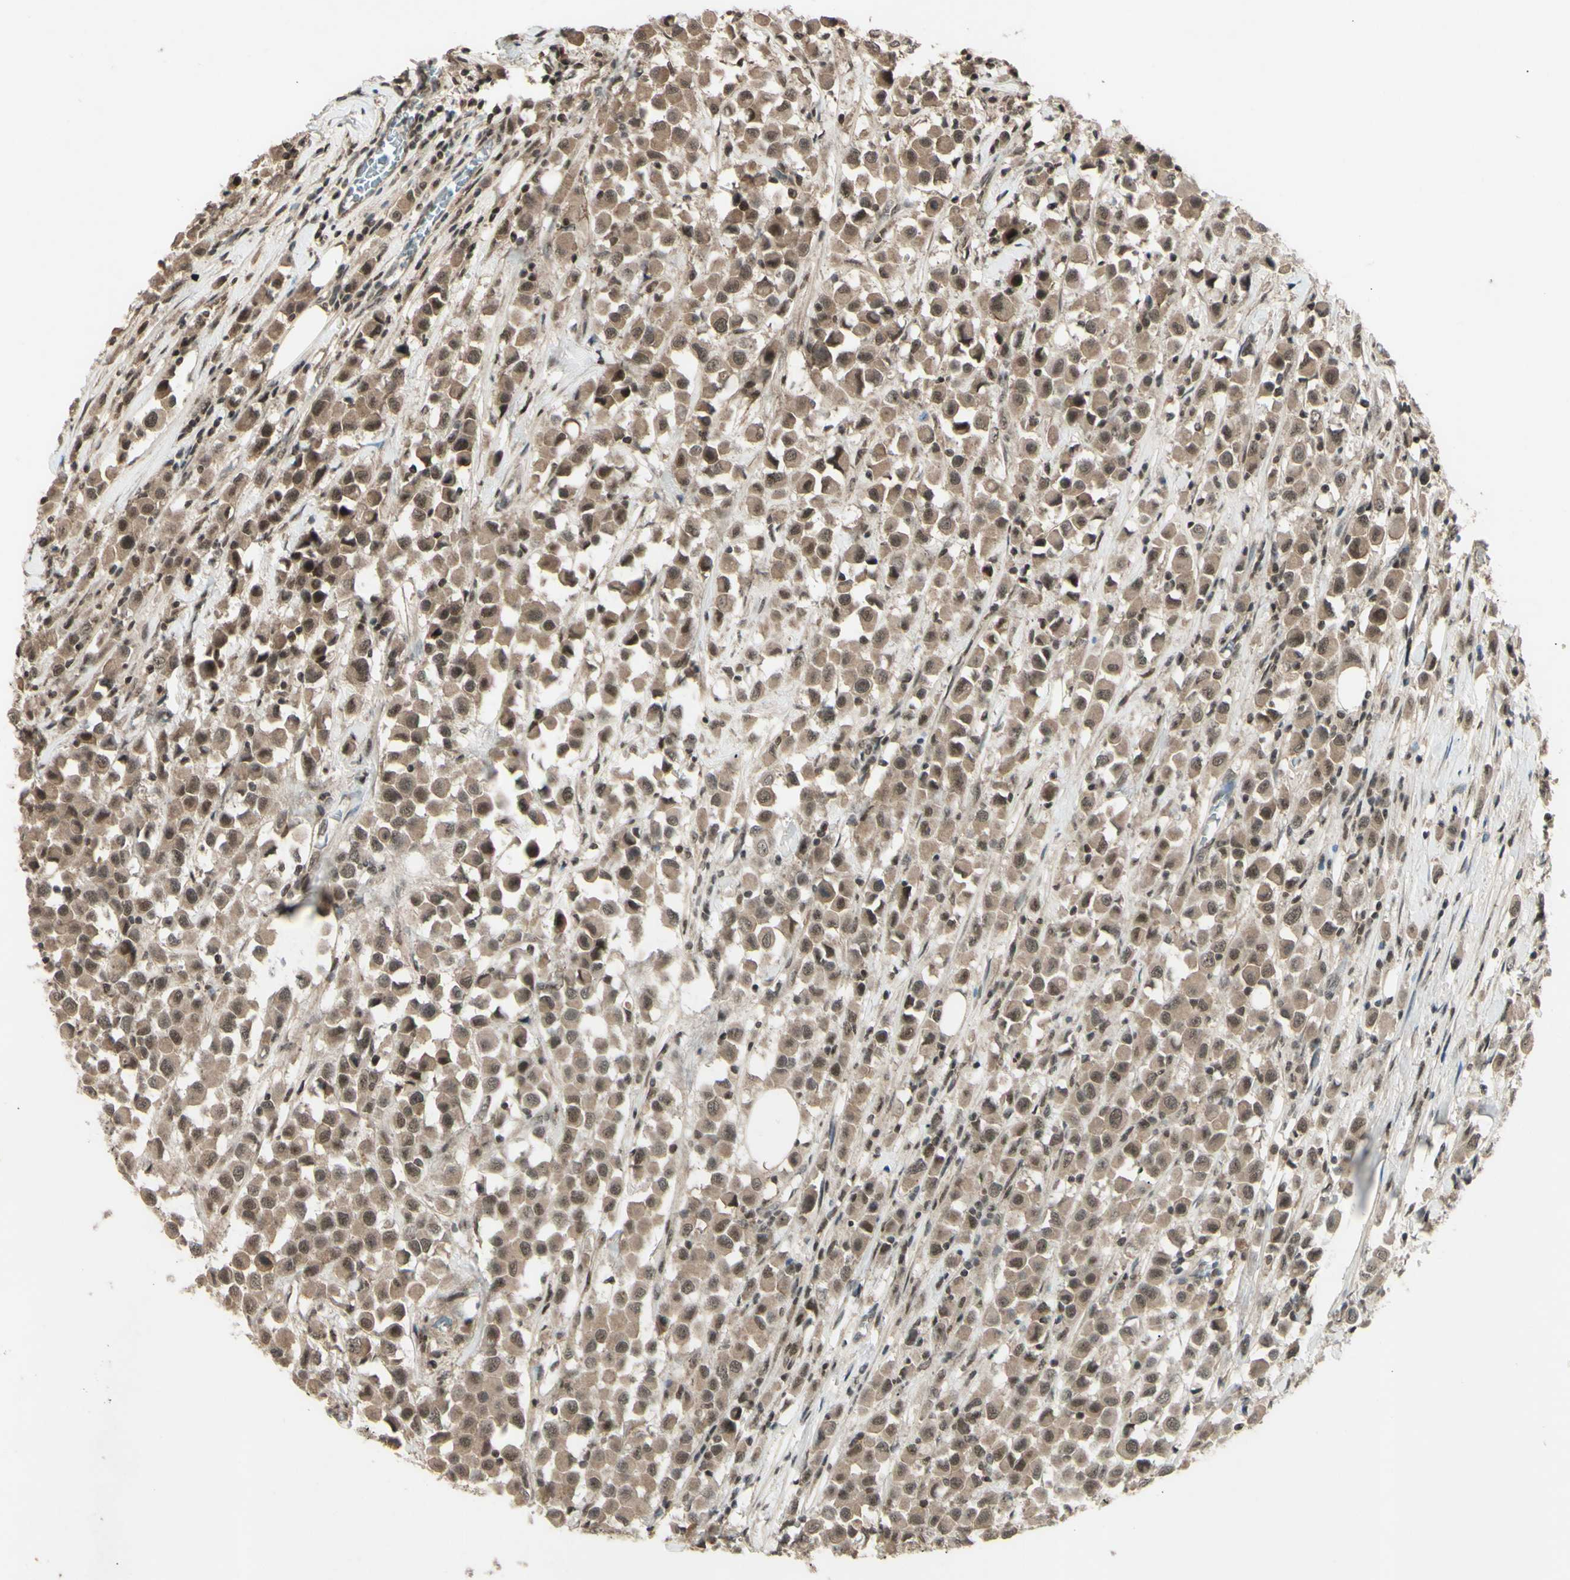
{"staining": {"intensity": "moderate", "quantity": ">75%", "location": "cytoplasmic/membranous,nuclear"}, "tissue": "breast cancer", "cell_type": "Tumor cells", "image_type": "cancer", "snomed": [{"axis": "morphology", "description": "Duct carcinoma"}, {"axis": "topography", "description": "Breast"}], "caption": "A medium amount of moderate cytoplasmic/membranous and nuclear expression is appreciated in about >75% of tumor cells in breast invasive ductal carcinoma tissue. (DAB (3,3'-diaminobenzidine) IHC with brightfield microscopy, high magnification).", "gene": "SNW1", "patient": {"sex": "female", "age": 61}}